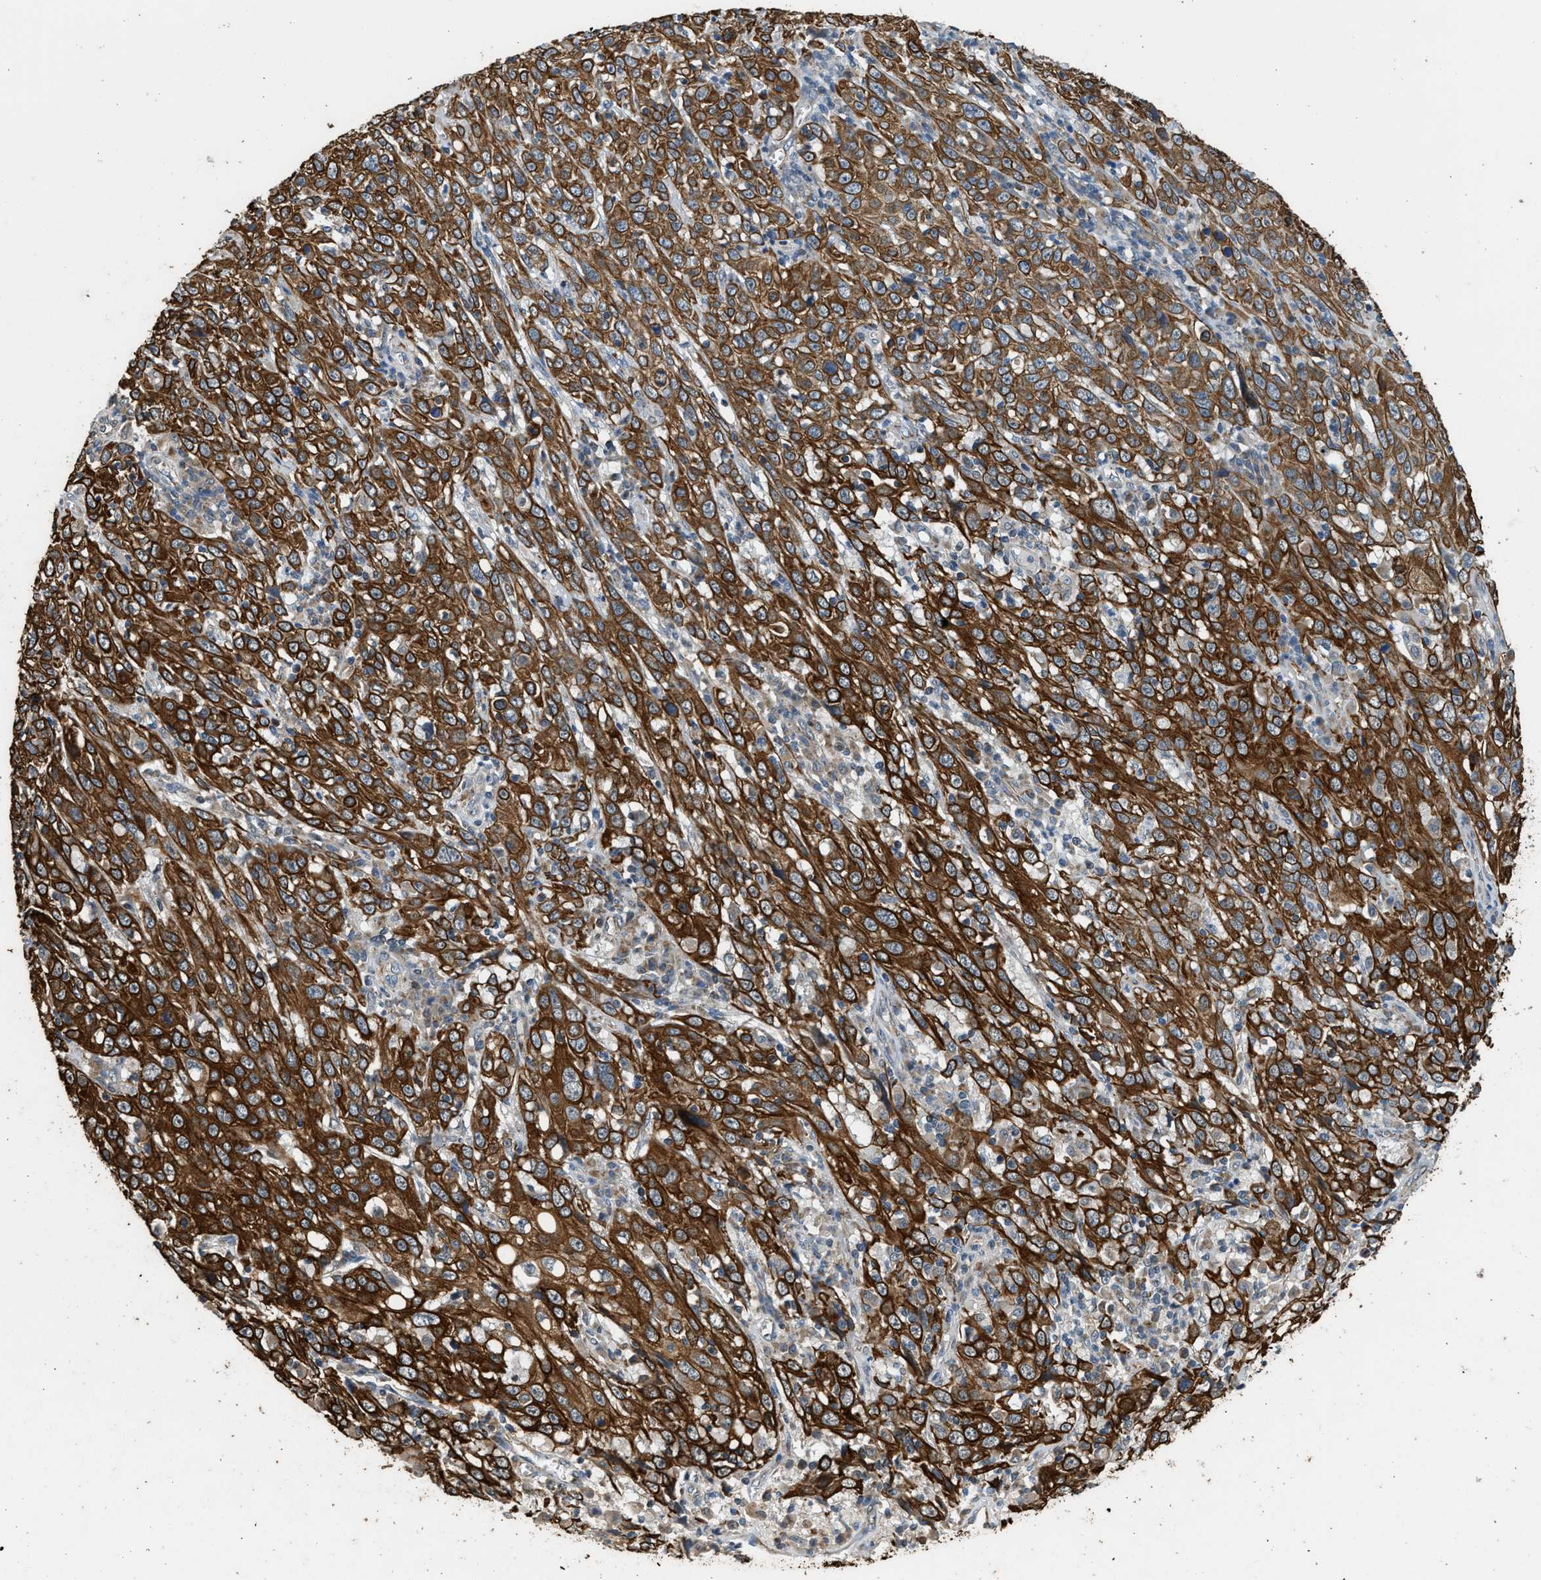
{"staining": {"intensity": "strong", "quantity": ">75%", "location": "cytoplasmic/membranous"}, "tissue": "cervical cancer", "cell_type": "Tumor cells", "image_type": "cancer", "snomed": [{"axis": "morphology", "description": "Squamous cell carcinoma, NOS"}, {"axis": "topography", "description": "Cervix"}], "caption": "The histopathology image demonstrates staining of cervical squamous cell carcinoma, revealing strong cytoplasmic/membranous protein positivity (brown color) within tumor cells. The protein is stained brown, and the nuclei are stained in blue (DAB IHC with brightfield microscopy, high magnification).", "gene": "PCLO", "patient": {"sex": "female", "age": 46}}